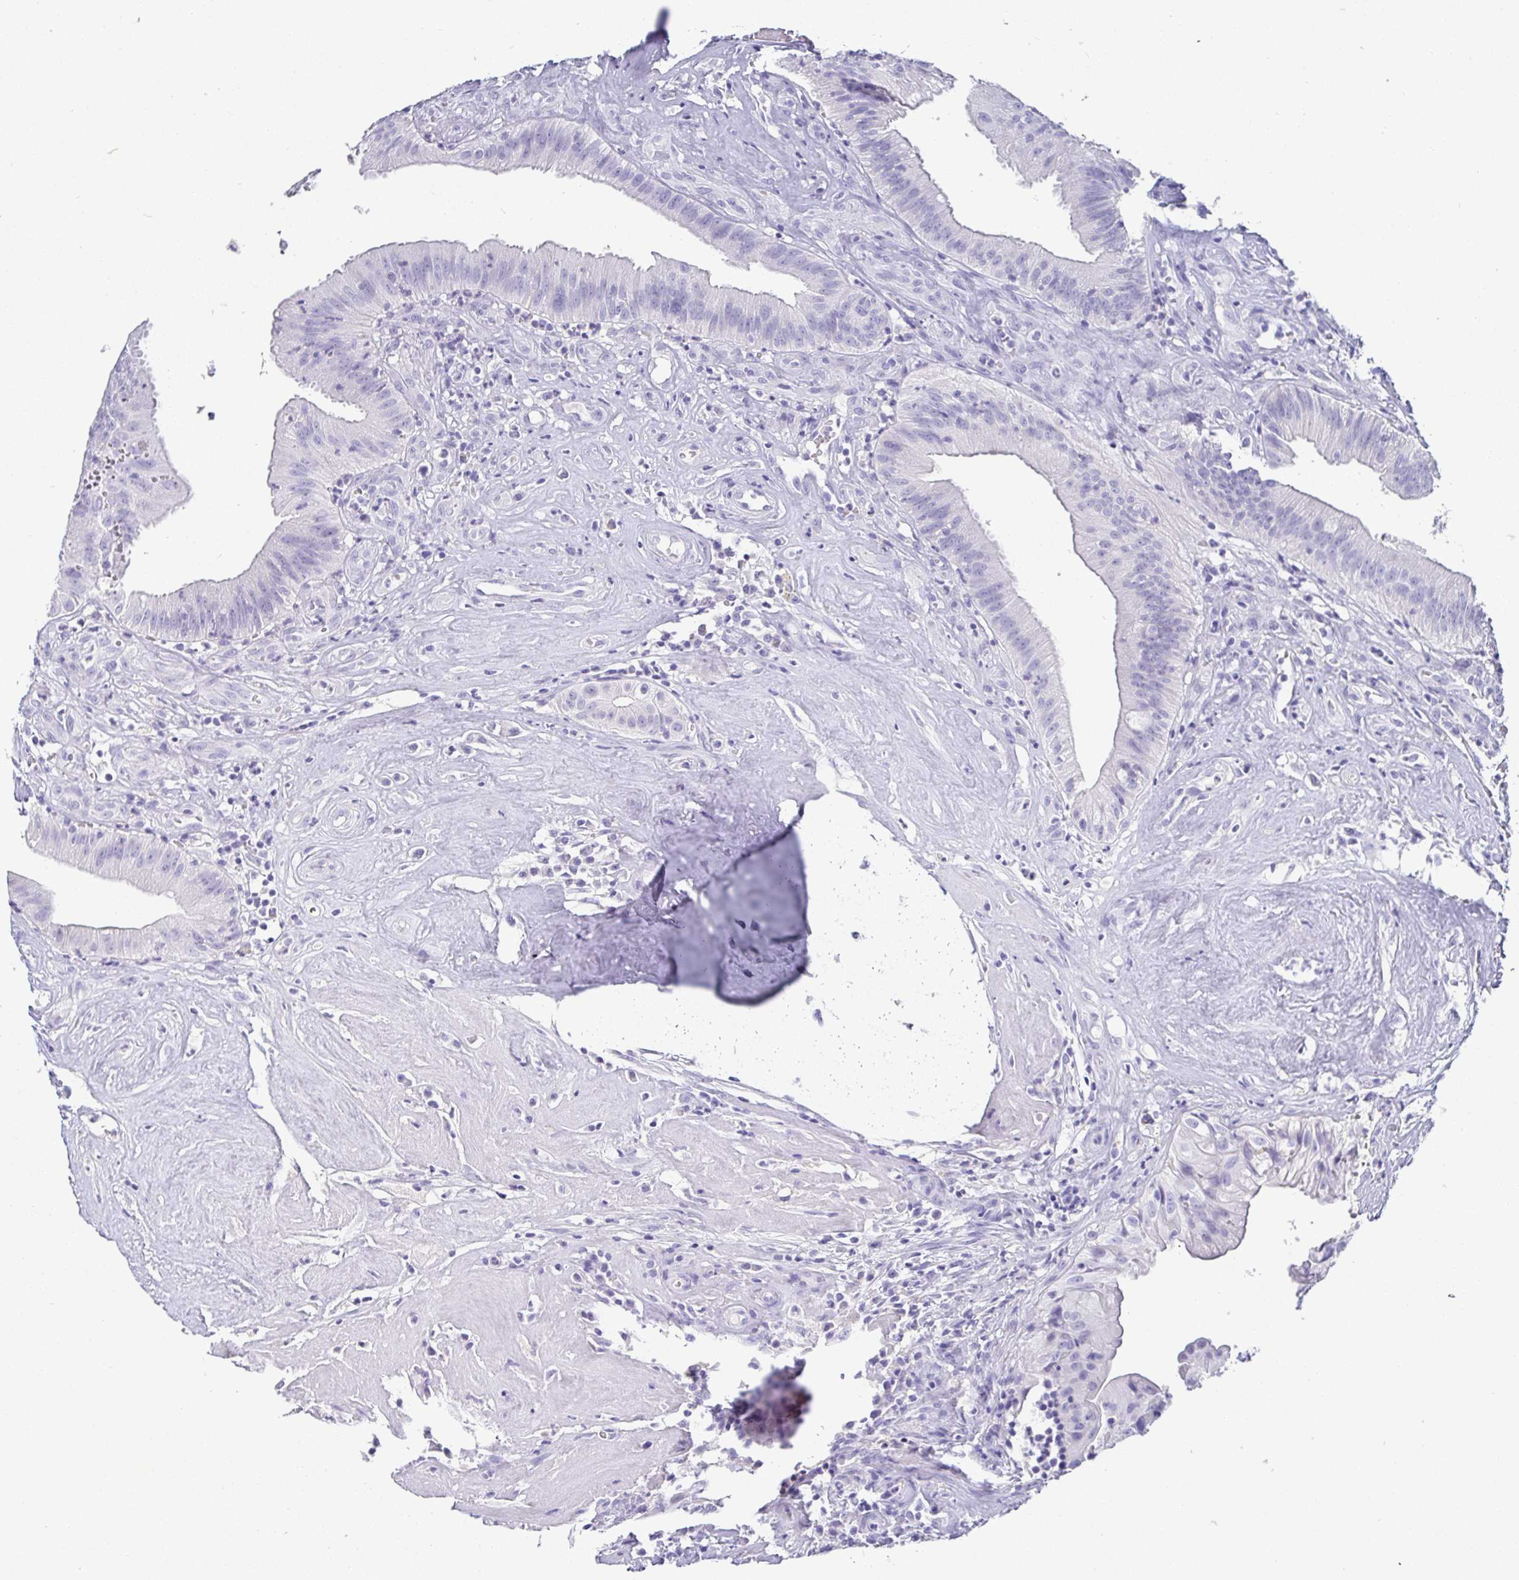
{"staining": {"intensity": "negative", "quantity": "none", "location": "none"}, "tissue": "head and neck cancer", "cell_type": "Tumor cells", "image_type": "cancer", "snomed": [{"axis": "morphology", "description": "Adenocarcinoma, NOS"}, {"axis": "topography", "description": "Head-Neck"}], "caption": "Immunohistochemistry photomicrograph of neoplastic tissue: head and neck cancer (adenocarcinoma) stained with DAB displays no significant protein positivity in tumor cells.", "gene": "TMEM241", "patient": {"sex": "male", "age": 44}}